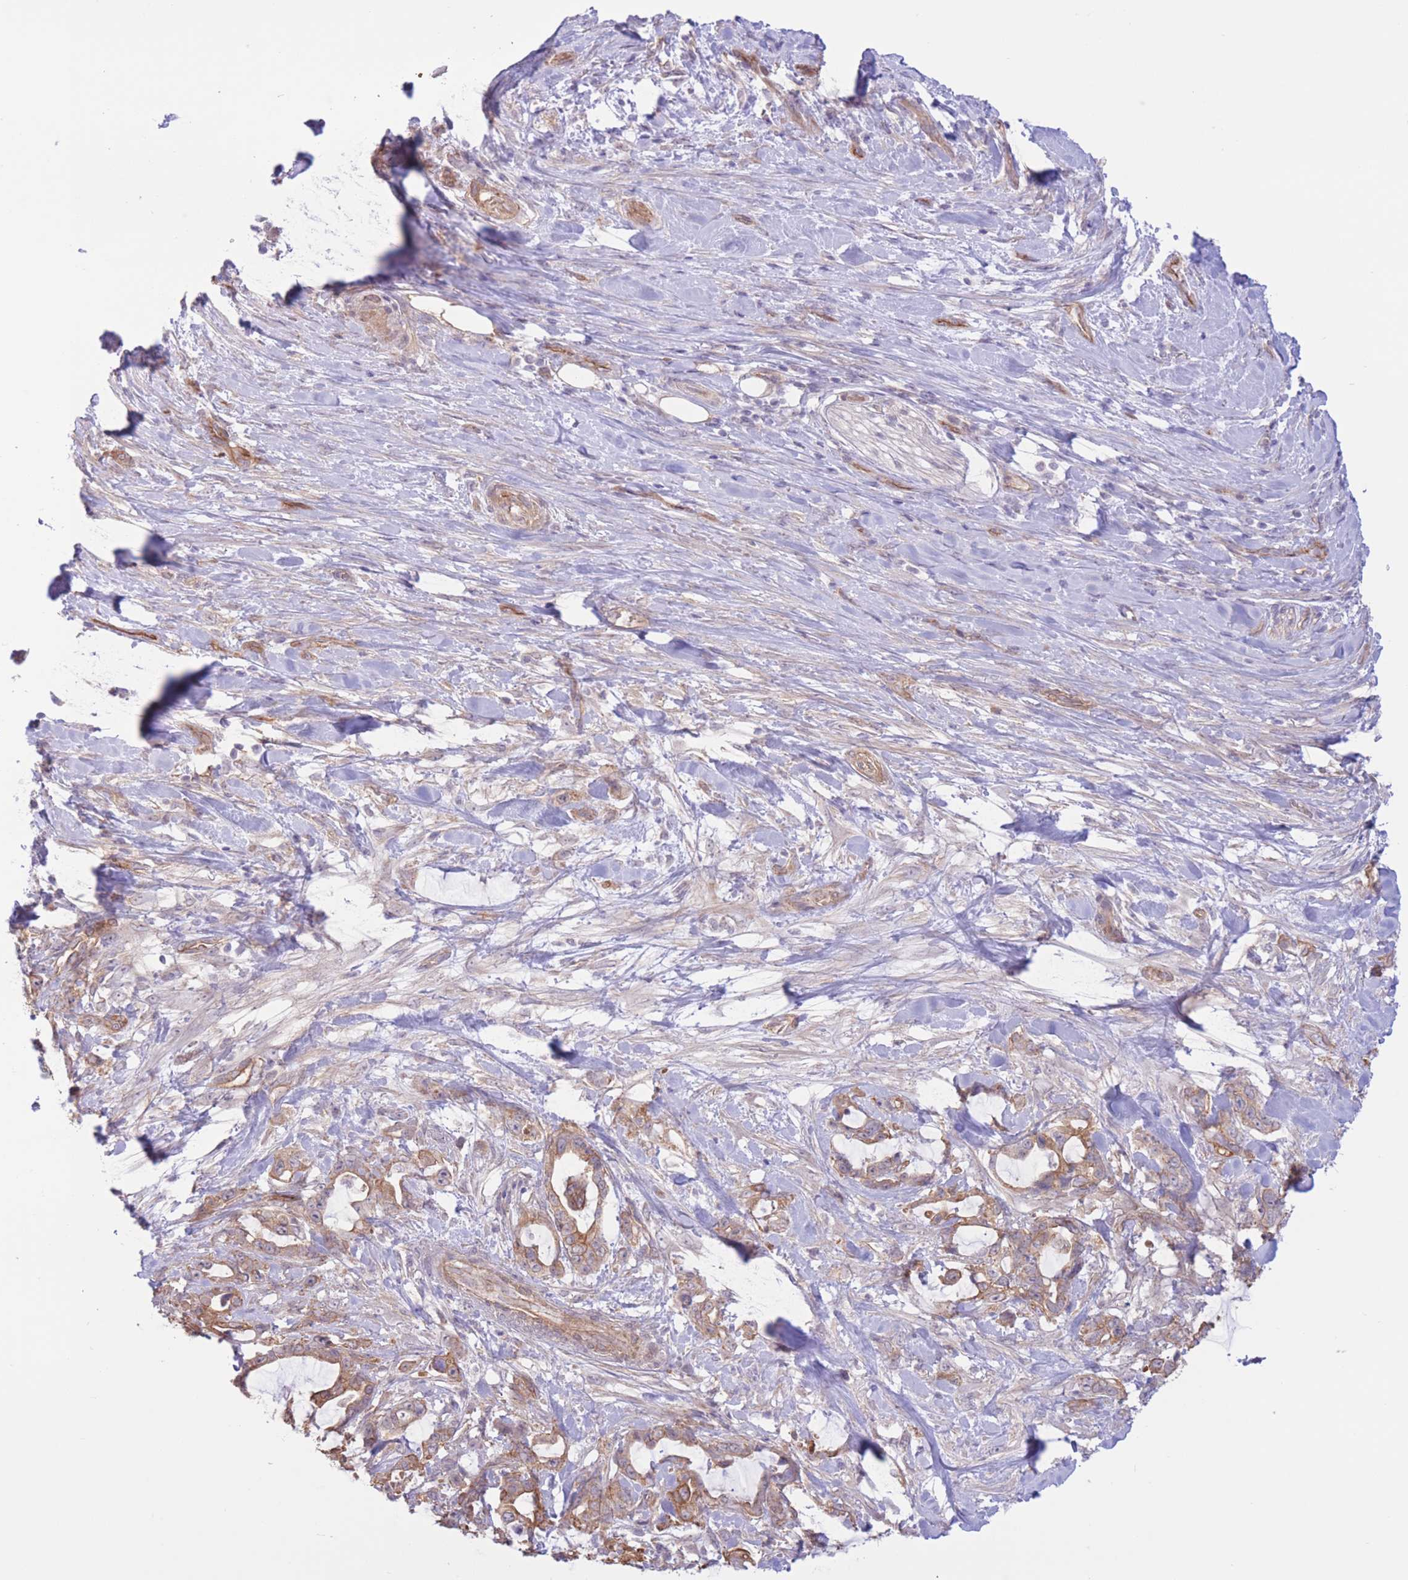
{"staining": {"intensity": "moderate", "quantity": ">75%", "location": "cytoplasmic/membranous"}, "tissue": "pancreatic cancer", "cell_type": "Tumor cells", "image_type": "cancer", "snomed": [{"axis": "morphology", "description": "Adenocarcinoma, NOS"}, {"axis": "topography", "description": "Pancreas"}], "caption": "Protein staining of pancreatic cancer tissue displays moderate cytoplasmic/membranous staining in about >75% of tumor cells.", "gene": "MRPS31", "patient": {"sex": "female", "age": 61}}